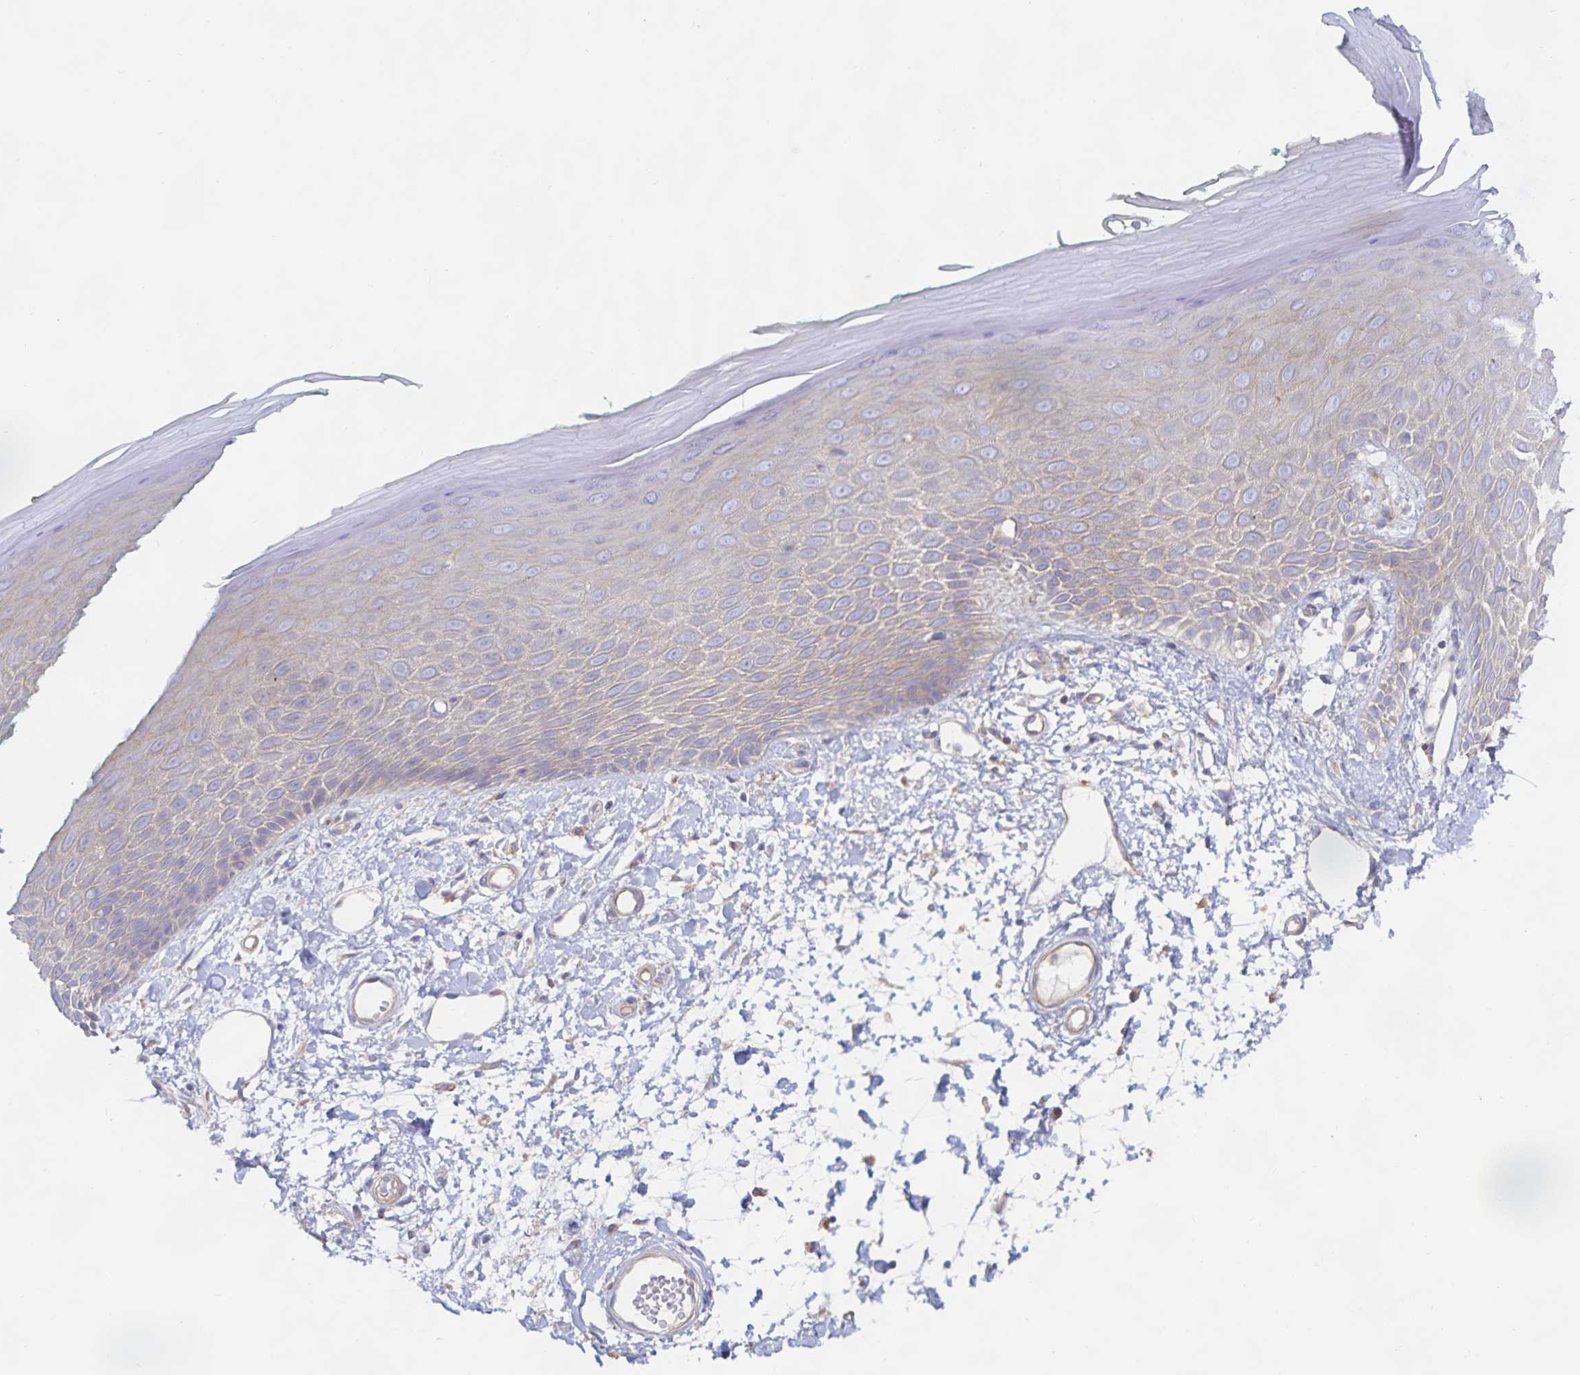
{"staining": {"intensity": "negative", "quantity": "none", "location": "none"}, "tissue": "skin", "cell_type": "Epidermal cells", "image_type": "normal", "snomed": [{"axis": "morphology", "description": "Normal tissue, NOS"}, {"axis": "topography", "description": "Anal"}, {"axis": "topography", "description": "Peripheral nerve tissue"}], "caption": "This is an immunohistochemistry (IHC) photomicrograph of unremarkable skin. There is no expression in epidermal cells.", "gene": "METTL22", "patient": {"sex": "male", "age": 78}}